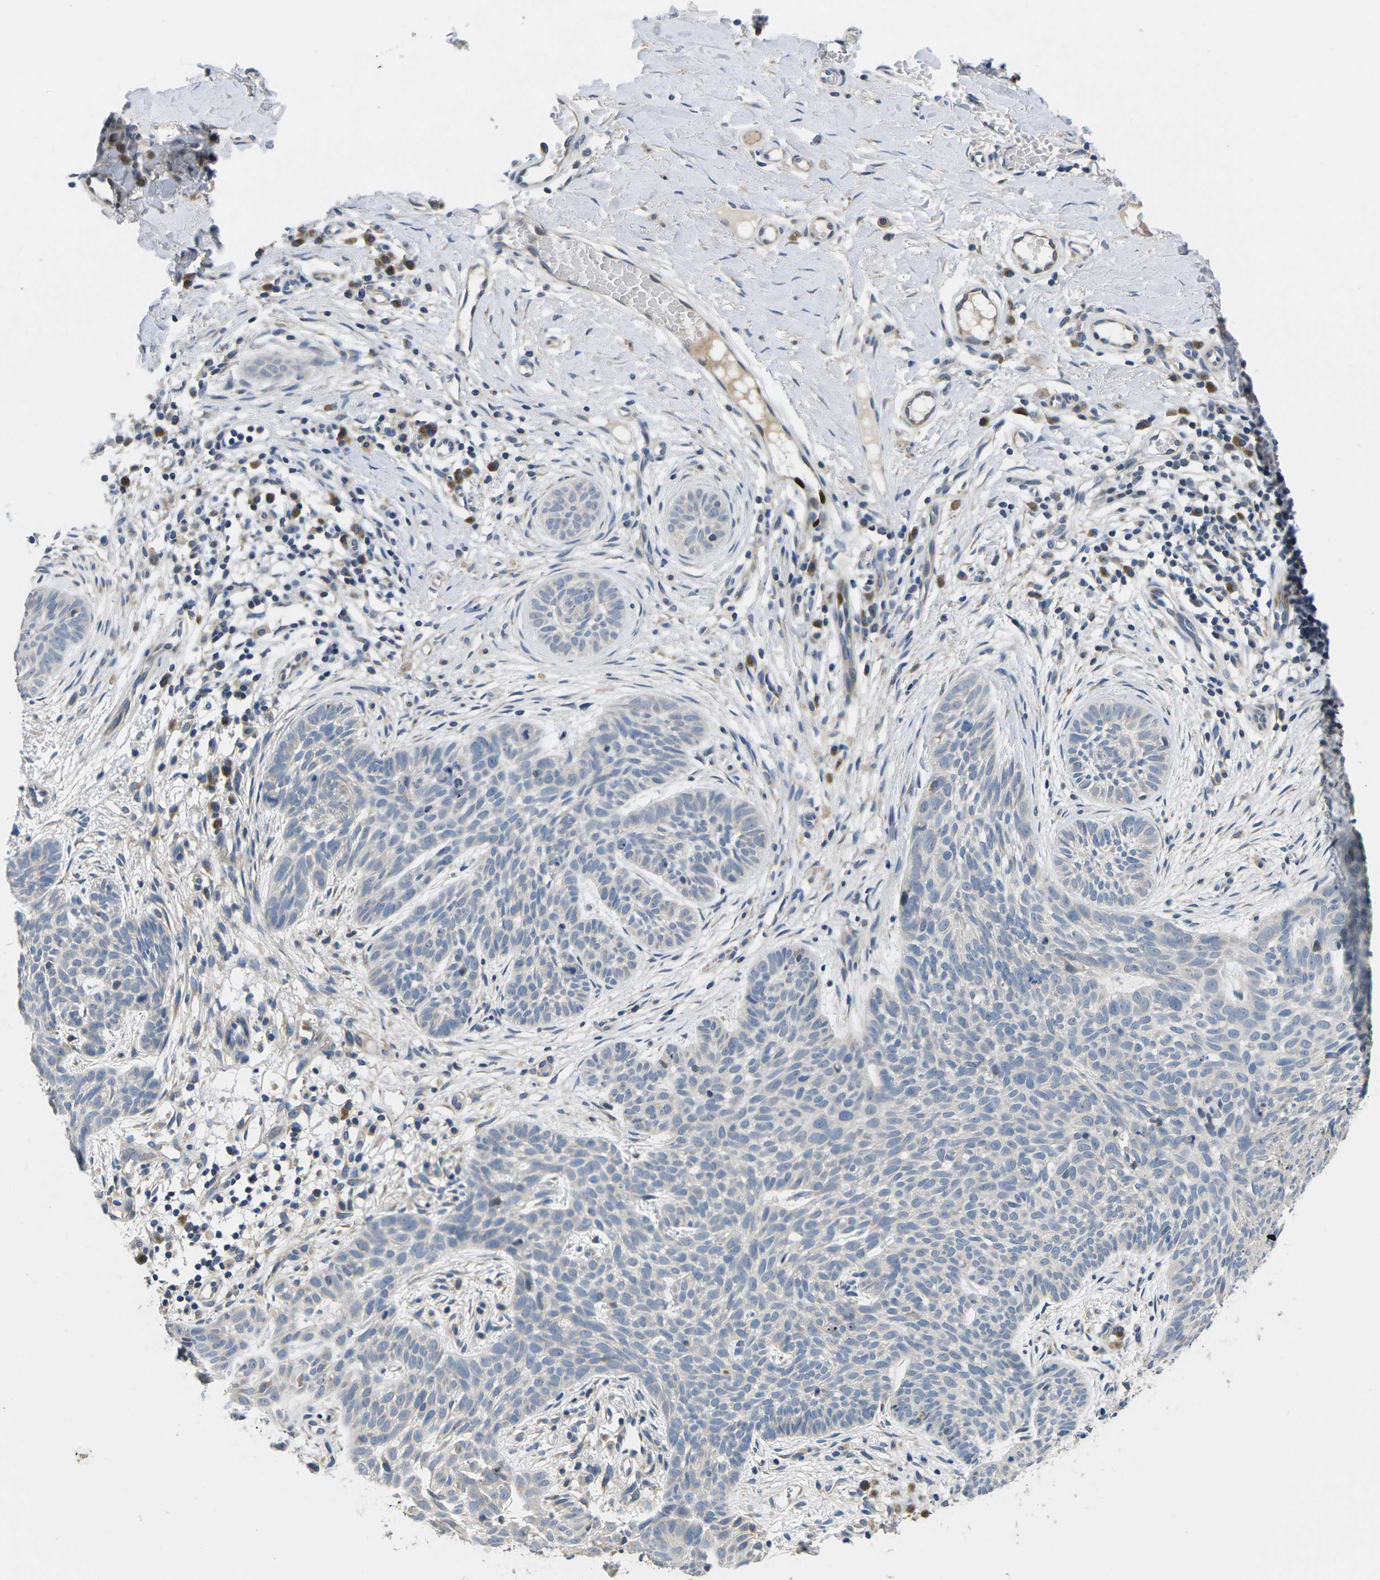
{"staining": {"intensity": "negative", "quantity": "none", "location": "none"}, "tissue": "skin cancer", "cell_type": "Tumor cells", "image_type": "cancer", "snomed": [{"axis": "morphology", "description": "Basal cell carcinoma"}, {"axis": "topography", "description": "Skin"}], "caption": "A high-resolution micrograph shows IHC staining of skin basal cell carcinoma, which reveals no significant expression in tumor cells.", "gene": "ERGIC3", "patient": {"sex": "female", "age": 59}}